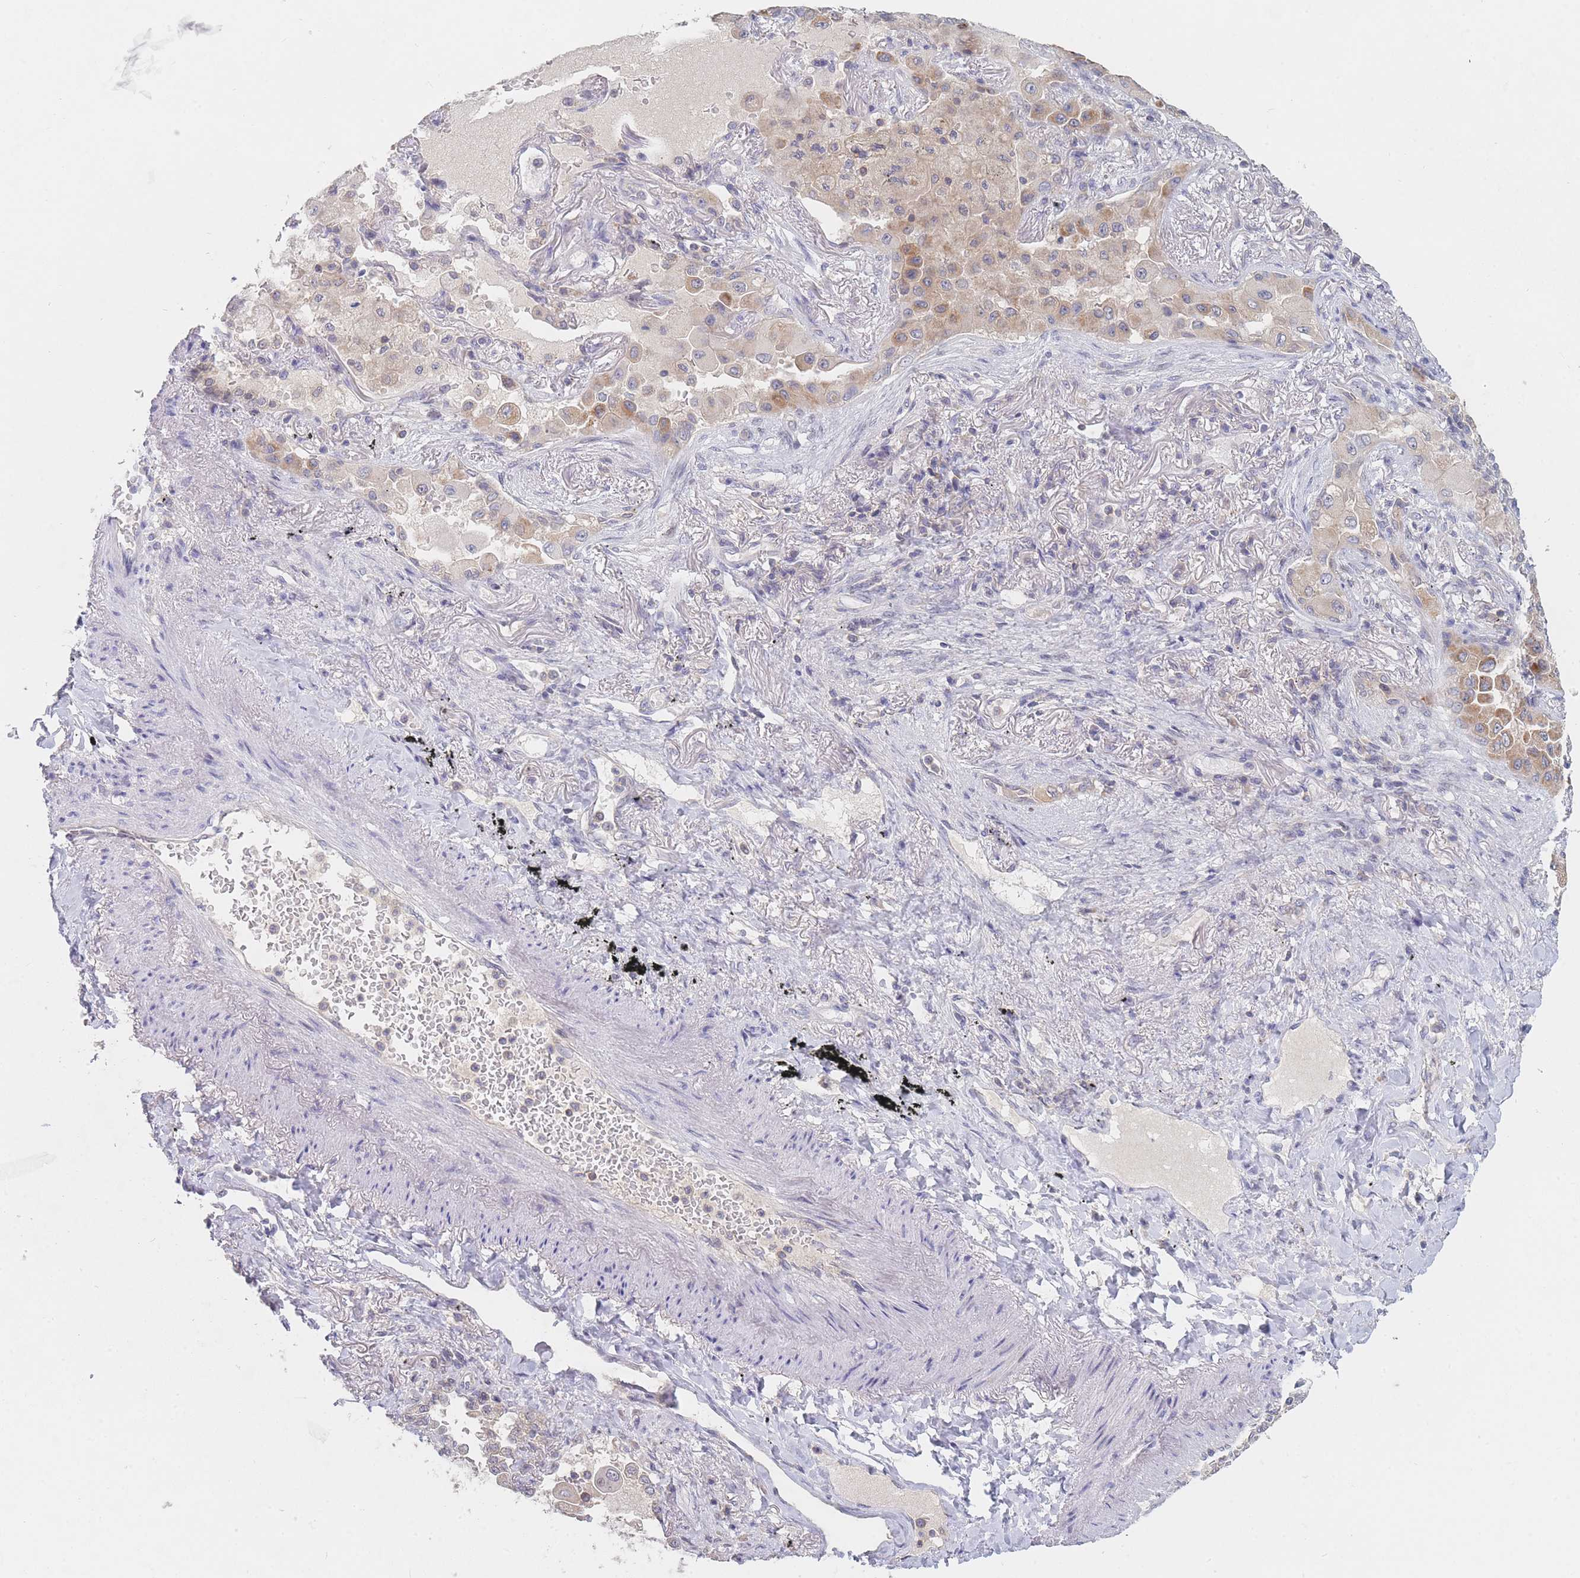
{"staining": {"intensity": "moderate", "quantity": "25%-75%", "location": "cytoplasmic/membranous"}, "tissue": "lung cancer", "cell_type": "Tumor cells", "image_type": "cancer", "snomed": [{"axis": "morphology", "description": "Squamous cell carcinoma, NOS"}, {"axis": "topography", "description": "Lung"}], "caption": "This photomicrograph exhibits immunohistochemistry staining of lung cancer, with medium moderate cytoplasmic/membranous staining in approximately 25%-75% of tumor cells.", "gene": "PPP6C", "patient": {"sex": "male", "age": 74}}